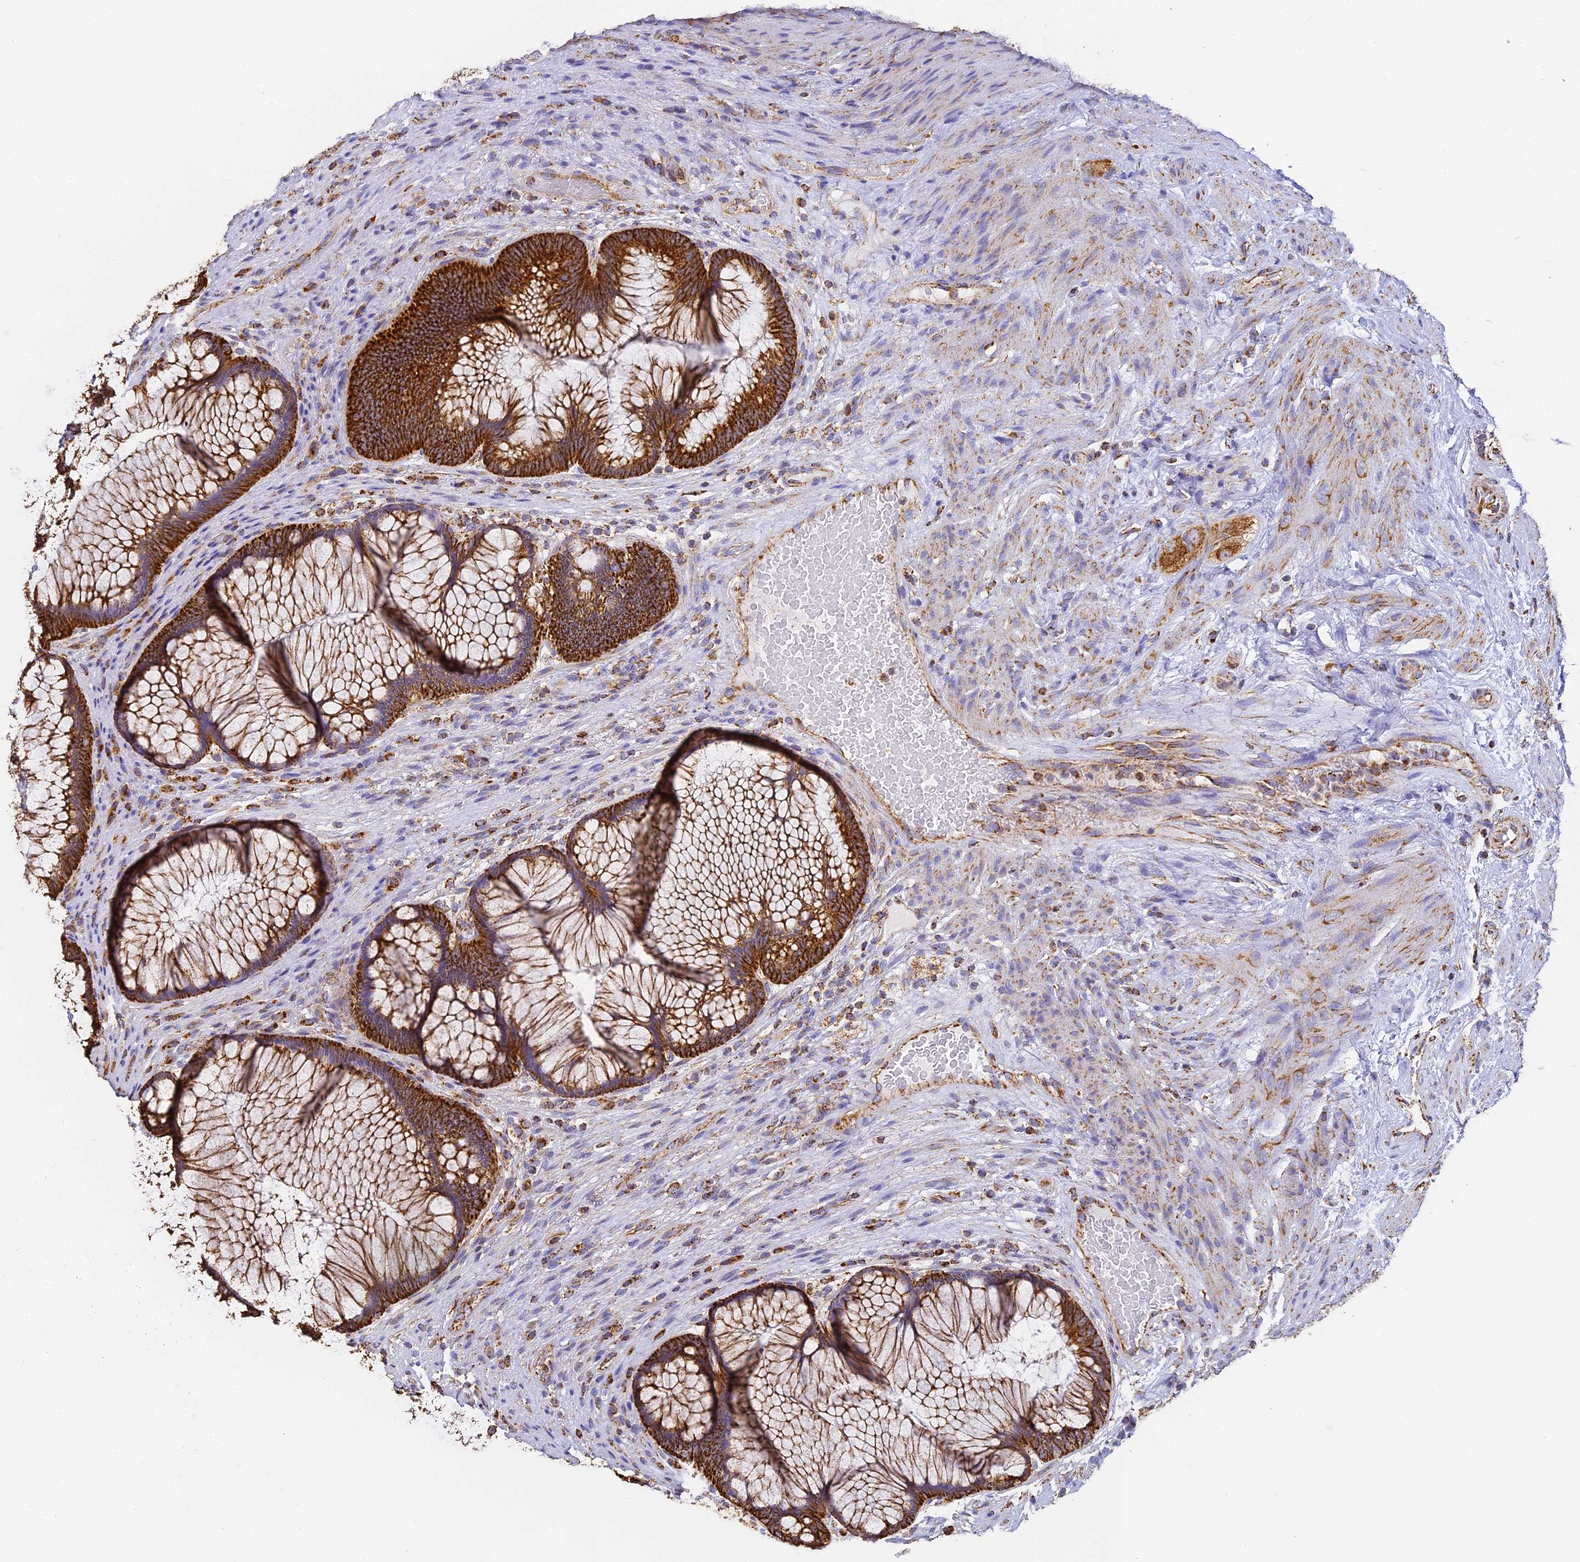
{"staining": {"intensity": "strong", "quantity": ">75%", "location": "cytoplasmic/membranous"}, "tissue": "rectum", "cell_type": "Glandular cells", "image_type": "normal", "snomed": [{"axis": "morphology", "description": "Normal tissue, NOS"}, {"axis": "topography", "description": "Rectum"}], "caption": "A high amount of strong cytoplasmic/membranous staining is seen in about >75% of glandular cells in benign rectum. (DAB = brown stain, brightfield microscopy at high magnification).", "gene": "COX6C", "patient": {"sex": "male", "age": 51}}